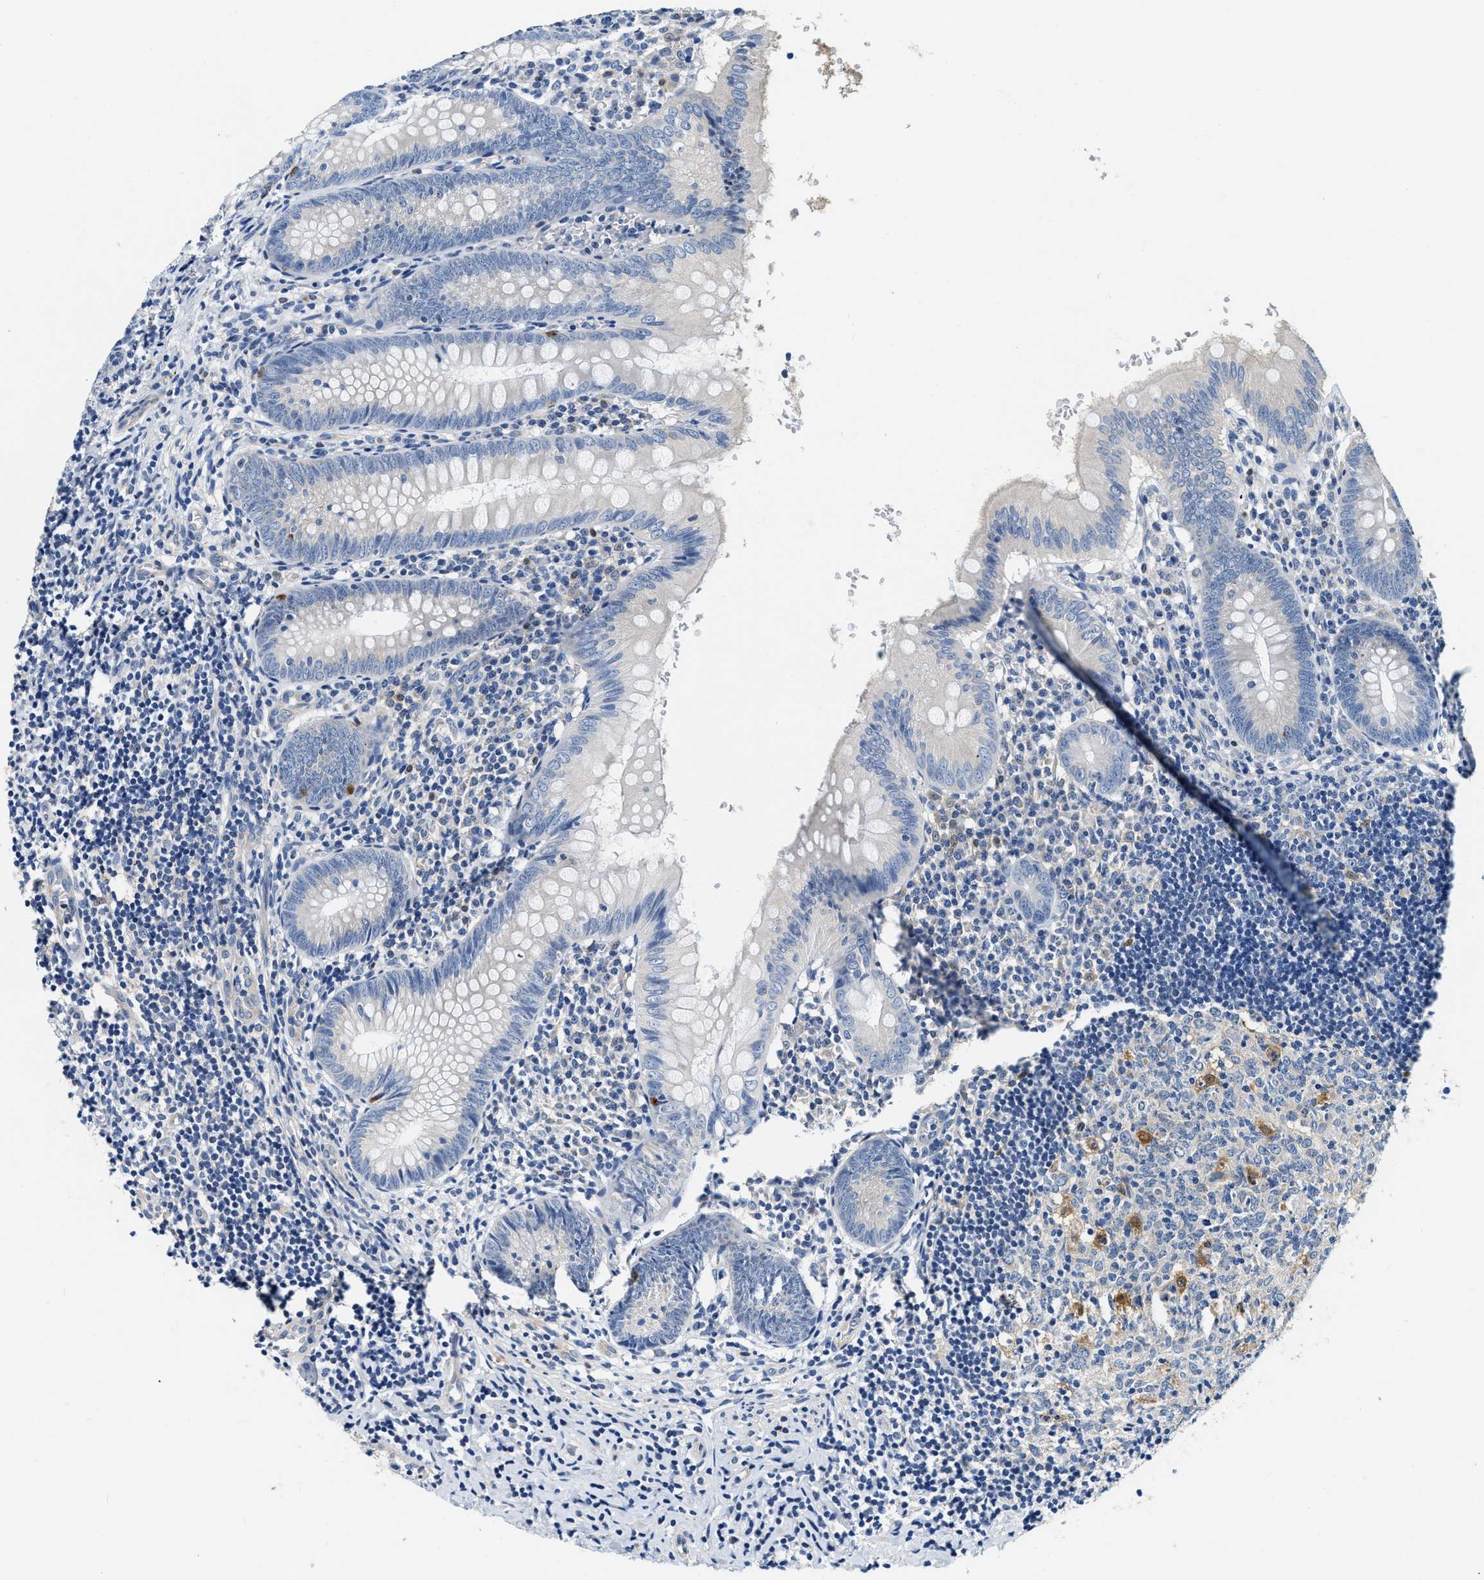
{"staining": {"intensity": "moderate", "quantity": "<25%", "location": "cytoplasmic/membranous"}, "tissue": "appendix", "cell_type": "Glandular cells", "image_type": "normal", "snomed": [{"axis": "morphology", "description": "Normal tissue, NOS"}, {"axis": "topography", "description": "Appendix"}], "caption": "Appendix stained with a protein marker reveals moderate staining in glandular cells.", "gene": "EIF2AK2", "patient": {"sex": "male", "age": 8}}